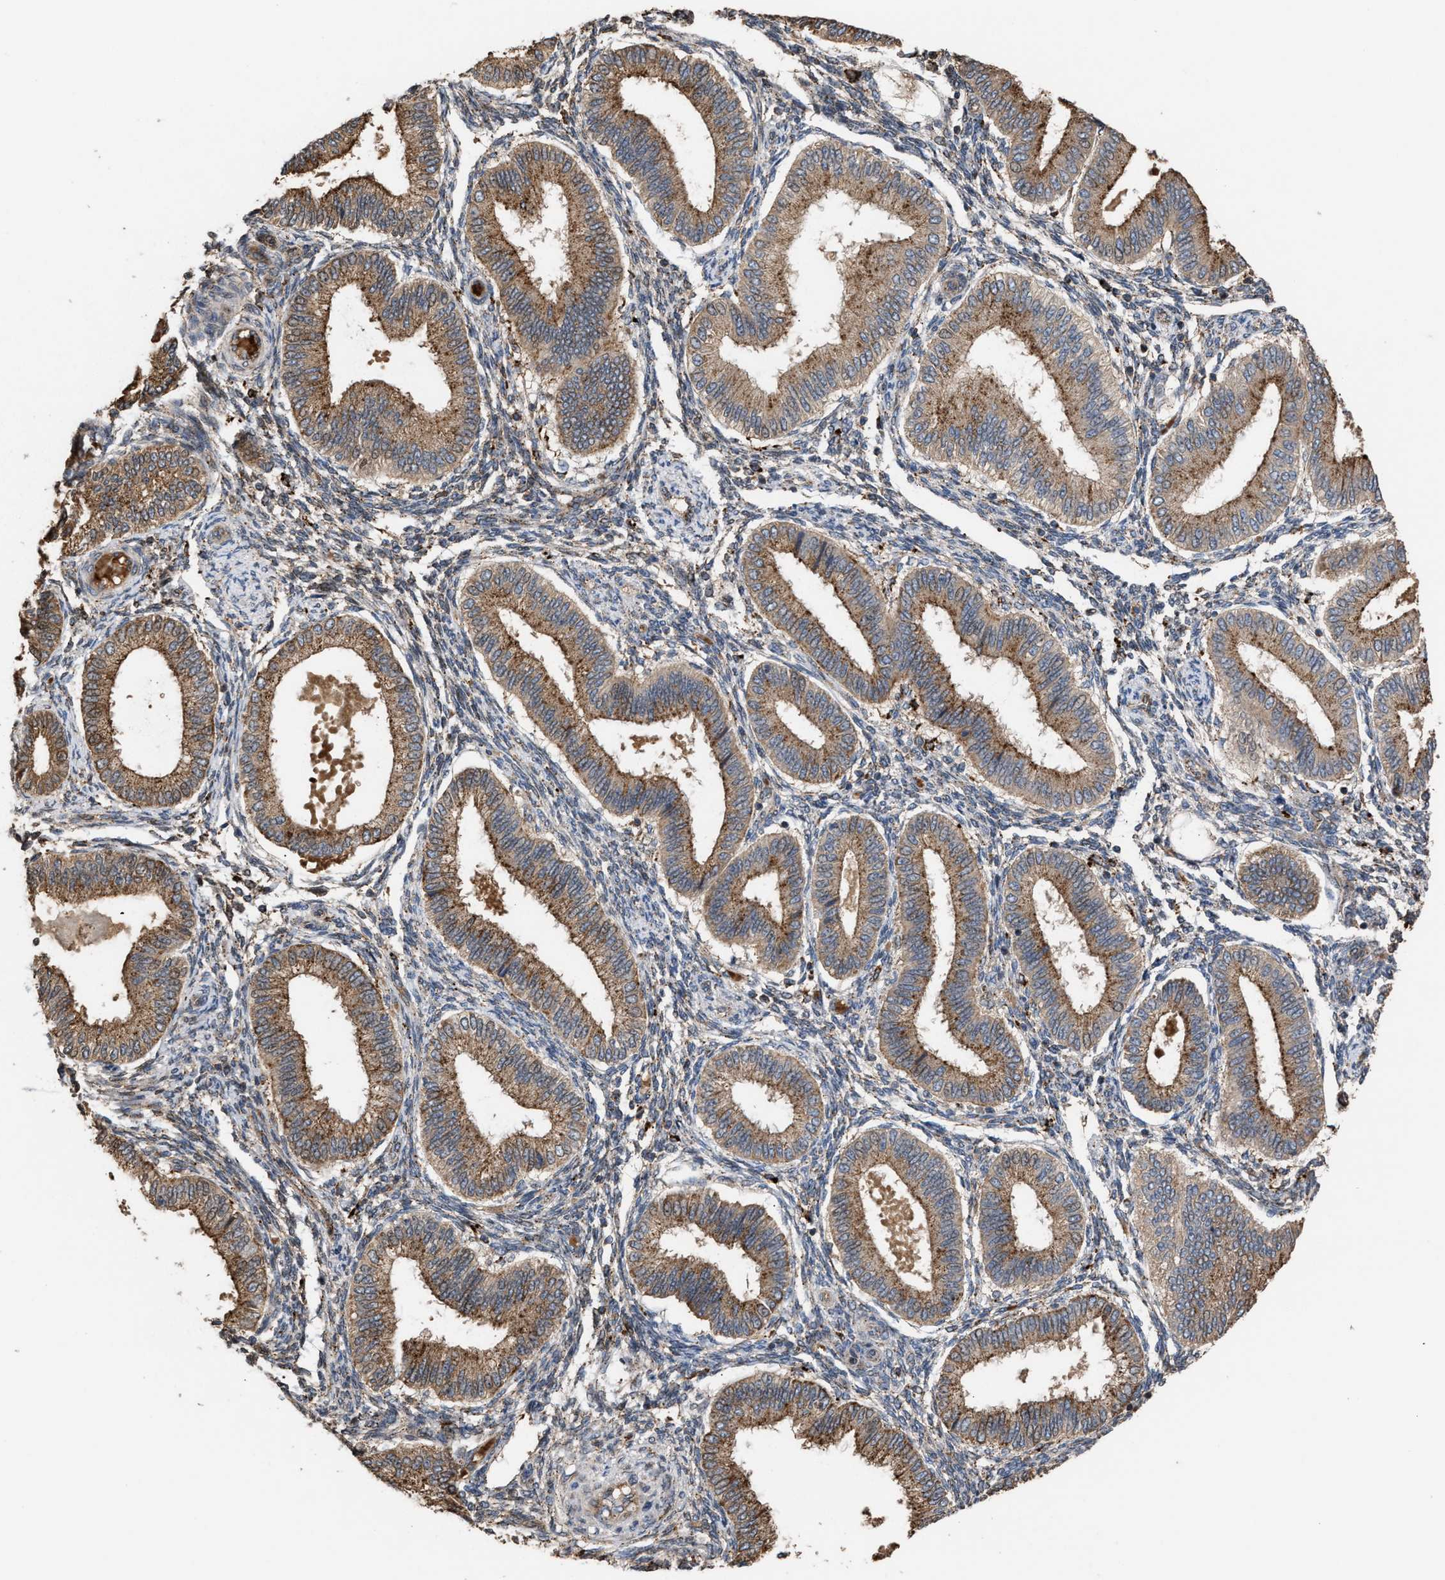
{"staining": {"intensity": "weak", "quantity": "25%-75%", "location": "cytoplasmic/membranous"}, "tissue": "endometrium", "cell_type": "Cells in endometrial stroma", "image_type": "normal", "snomed": [{"axis": "morphology", "description": "Normal tissue, NOS"}, {"axis": "topography", "description": "Endometrium"}], "caption": "Immunohistochemical staining of unremarkable human endometrium reveals low levels of weak cytoplasmic/membranous positivity in about 25%-75% of cells in endometrial stroma. (brown staining indicates protein expression, while blue staining denotes nuclei).", "gene": "ELMO3", "patient": {"sex": "female", "age": 39}}